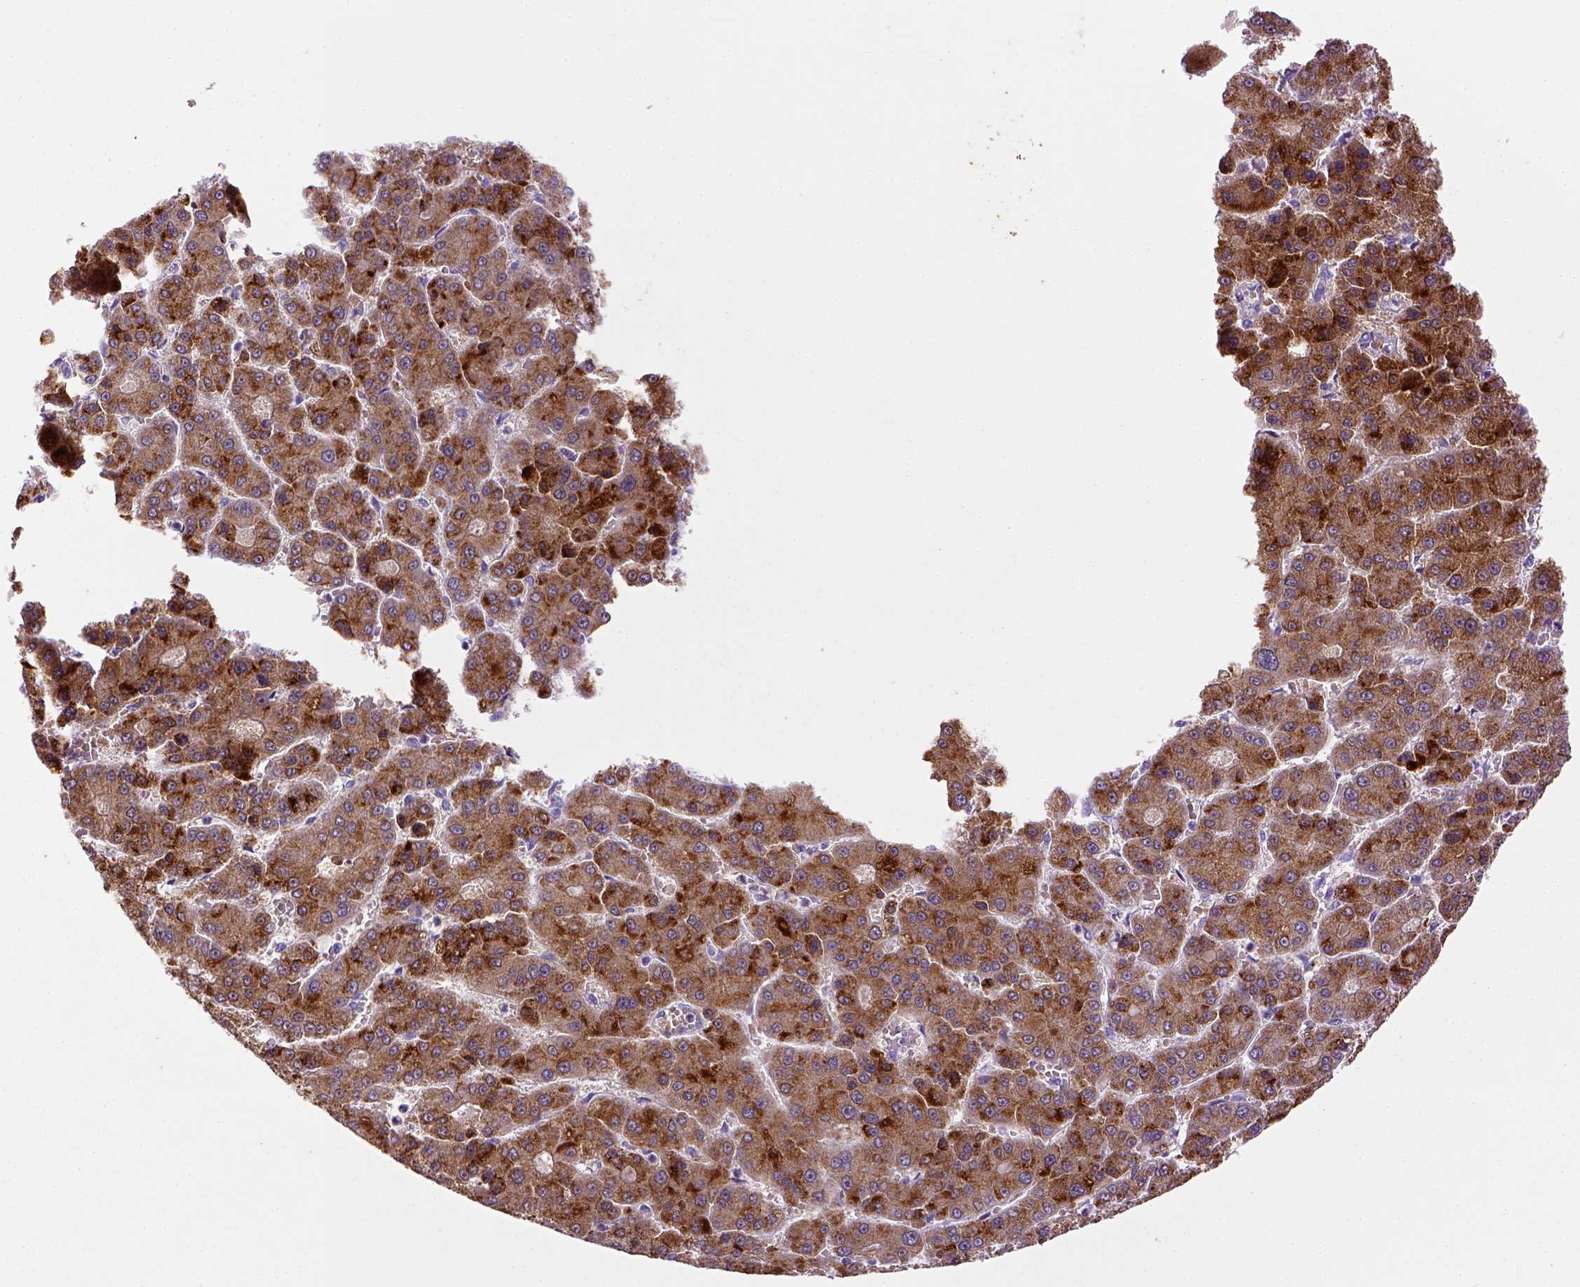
{"staining": {"intensity": "strong", "quantity": ">75%", "location": "cytoplasmic/membranous"}, "tissue": "liver cancer", "cell_type": "Tumor cells", "image_type": "cancer", "snomed": [{"axis": "morphology", "description": "Carcinoma, Hepatocellular, NOS"}, {"axis": "topography", "description": "Liver"}], "caption": "Immunohistochemistry (IHC) (DAB) staining of hepatocellular carcinoma (liver) shows strong cytoplasmic/membranous protein staining in about >75% of tumor cells.", "gene": "BAAT", "patient": {"sex": "male", "age": 70}}